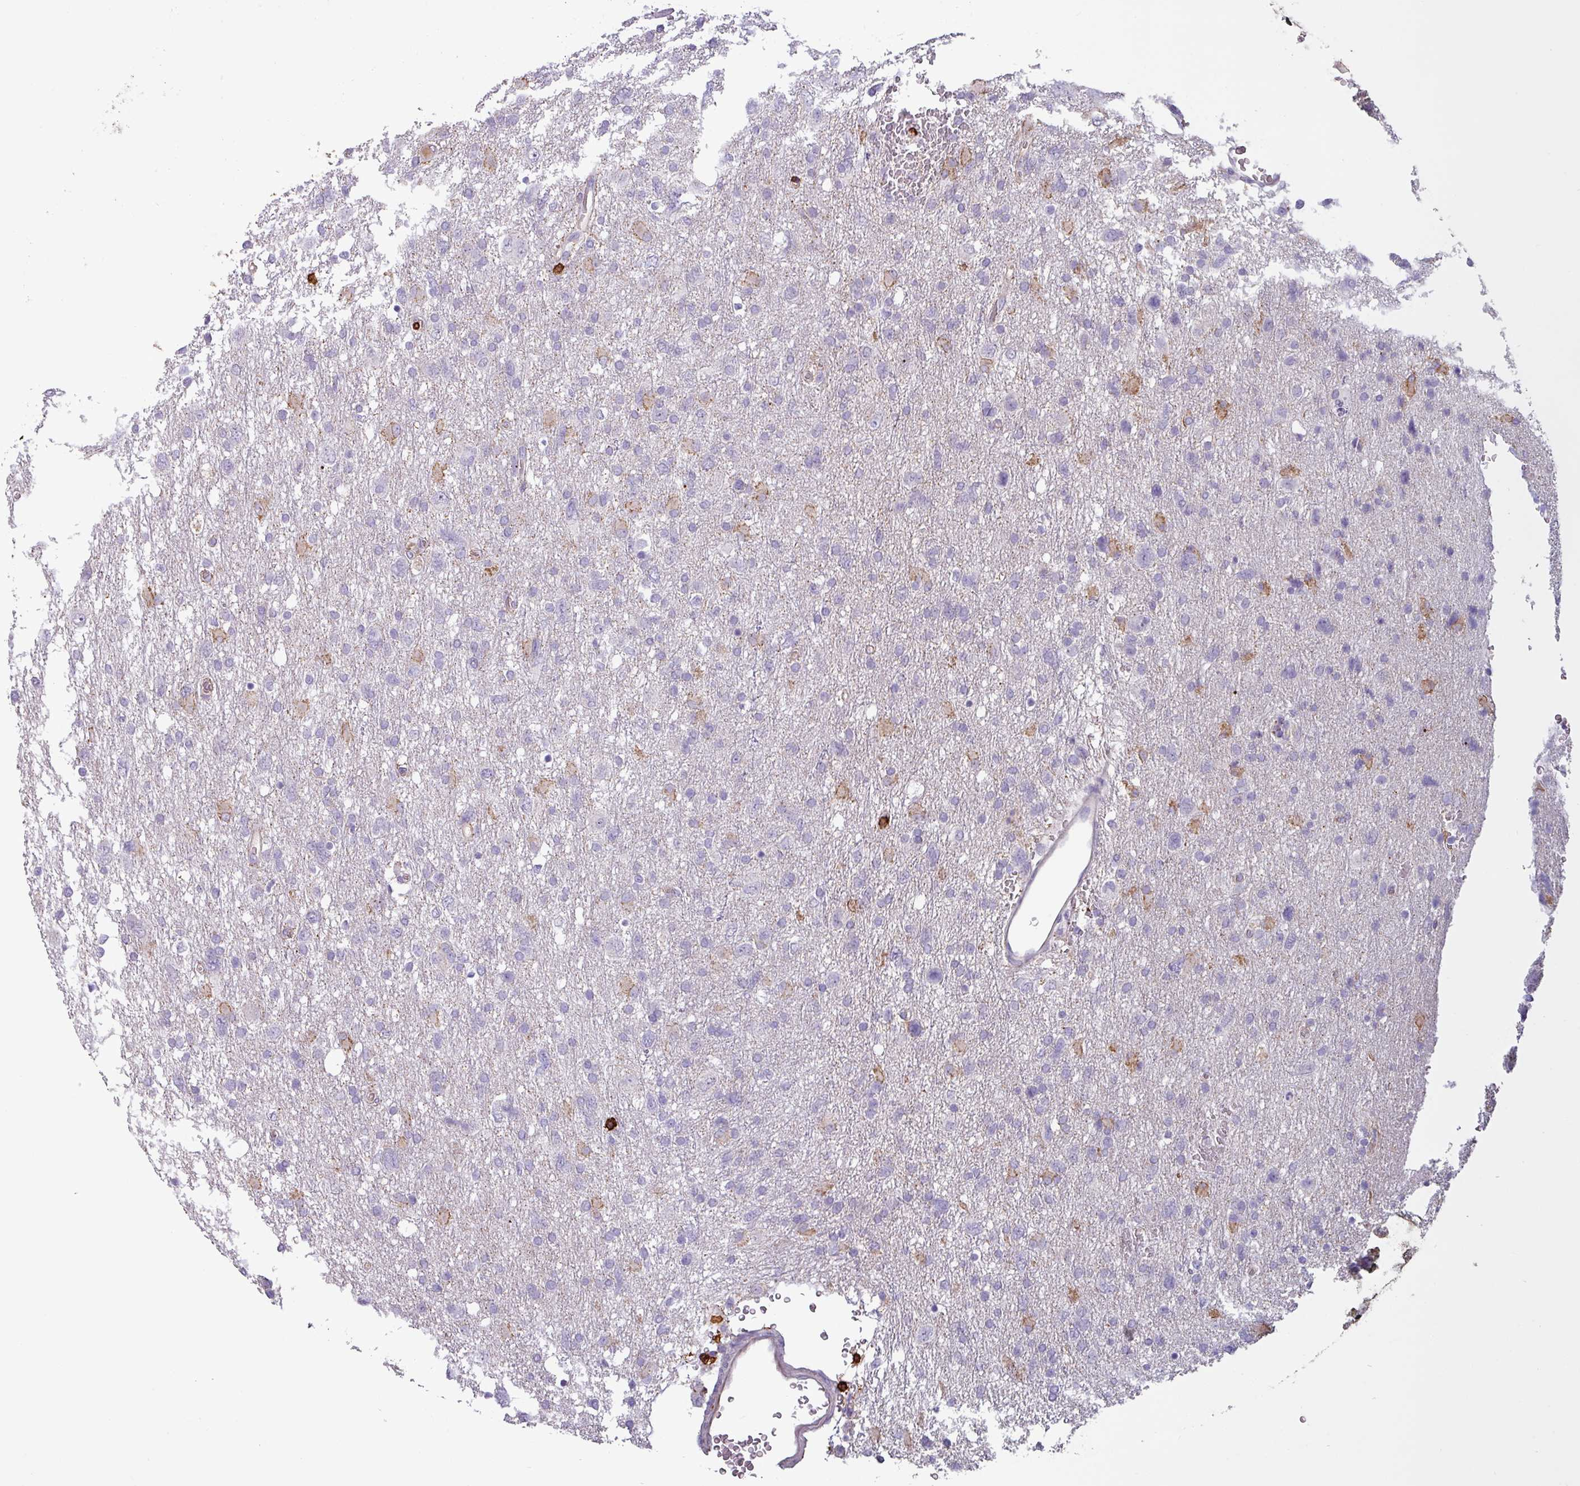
{"staining": {"intensity": "moderate", "quantity": "<25%", "location": "cytoplasmic/membranous"}, "tissue": "glioma", "cell_type": "Tumor cells", "image_type": "cancer", "snomed": [{"axis": "morphology", "description": "Glioma, malignant, High grade"}, {"axis": "topography", "description": "Brain"}], "caption": "There is low levels of moderate cytoplasmic/membranous positivity in tumor cells of glioma, as demonstrated by immunohistochemical staining (brown color).", "gene": "CD8A", "patient": {"sex": "male", "age": 61}}